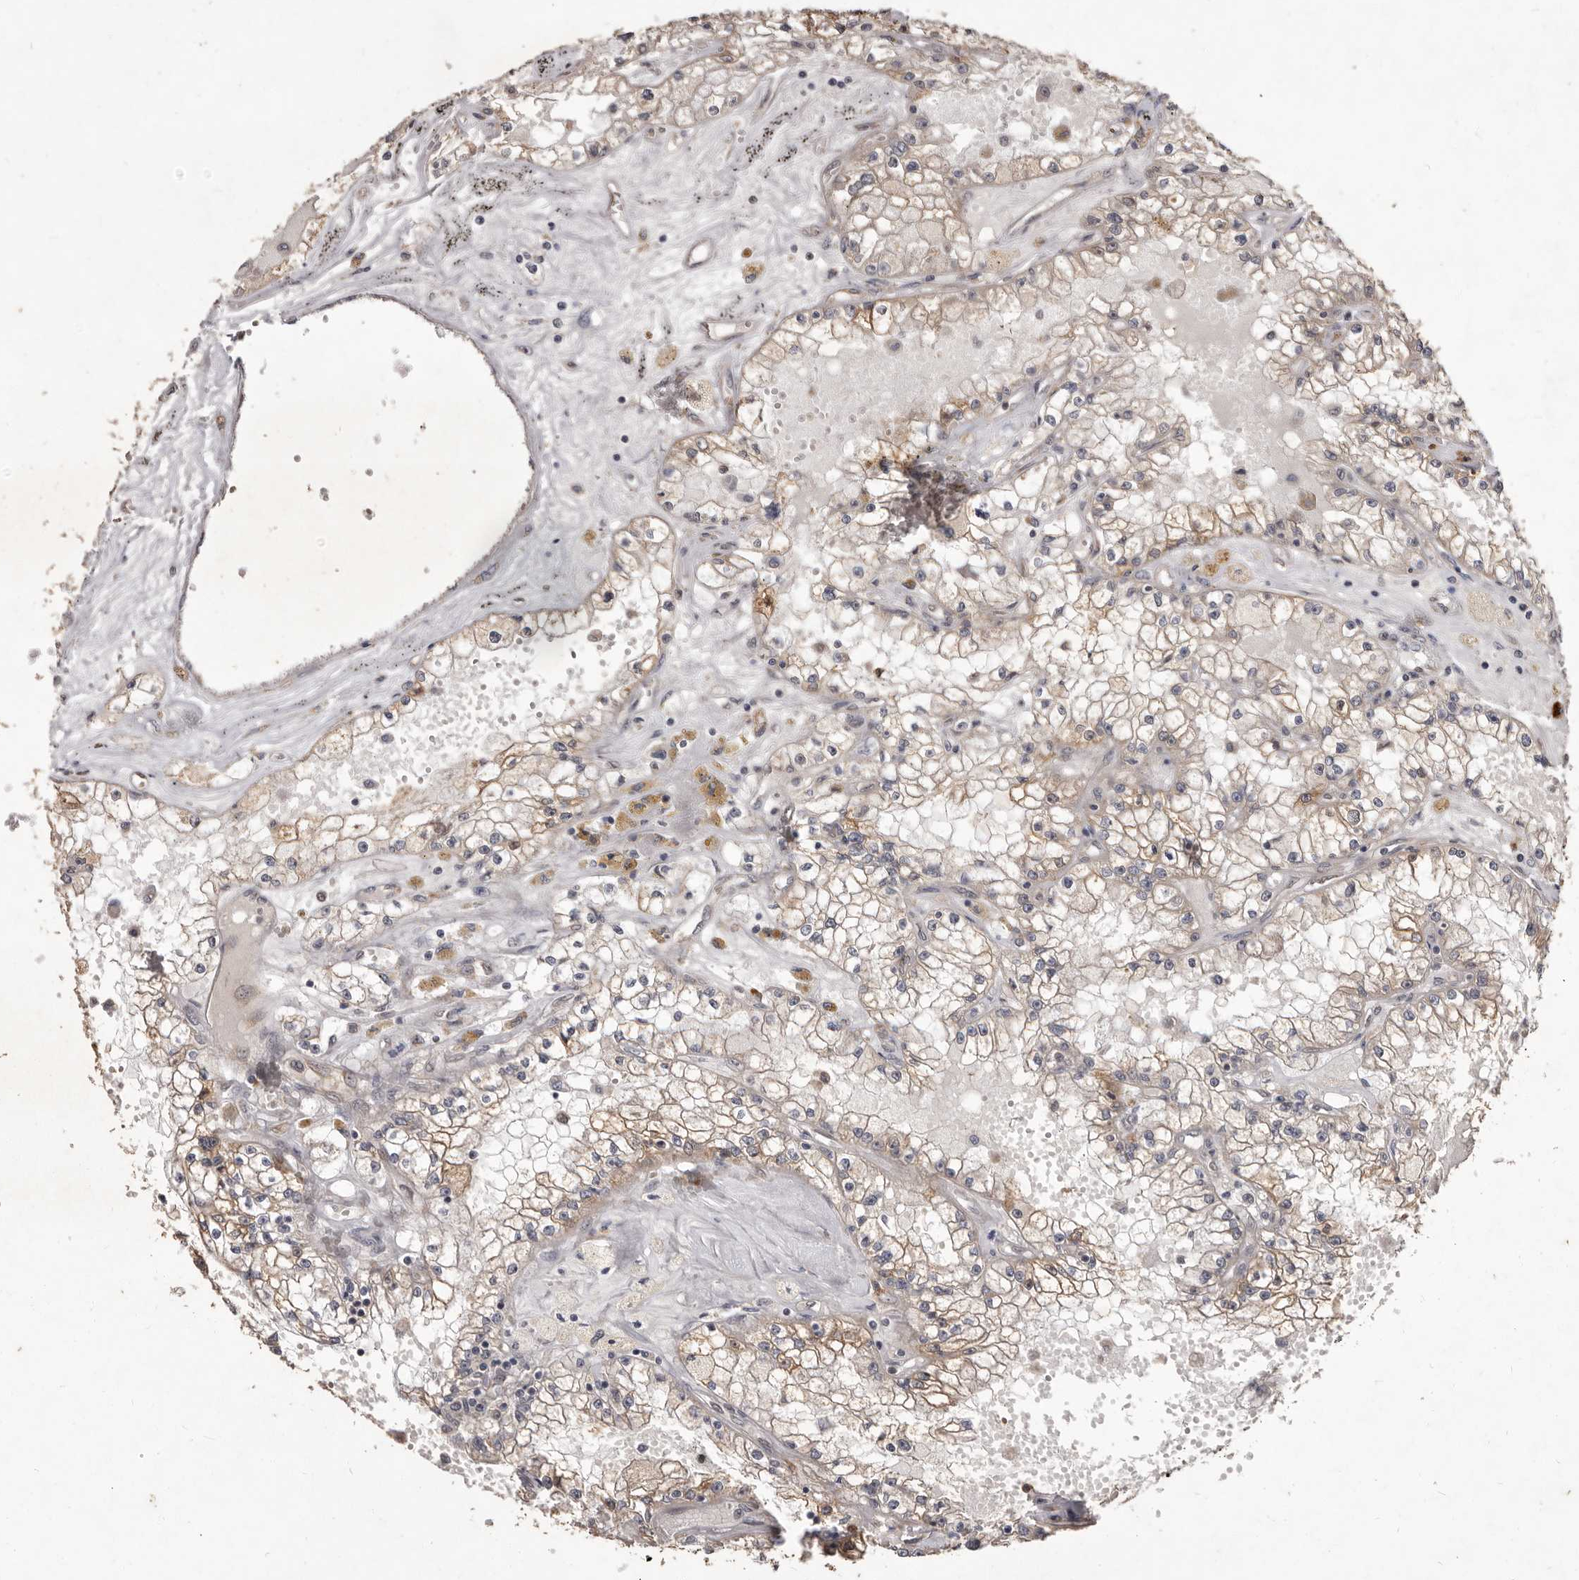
{"staining": {"intensity": "moderate", "quantity": ">75%", "location": "cytoplasmic/membranous"}, "tissue": "renal cancer", "cell_type": "Tumor cells", "image_type": "cancer", "snomed": [{"axis": "morphology", "description": "Adenocarcinoma, NOS"}, {"axis": "topography", "description": "Kidney"}], "caption": "Tumor cells reveal moderate cytoplasmic/membranous staining in about >75% of cells in renal cancer. (Stains: DAB in brown, nuclei in blue, Microscopy: brightfield microscopy at high magnification).", "gene": "ACLY", "patient": {"sex": "male", "age": 56}}